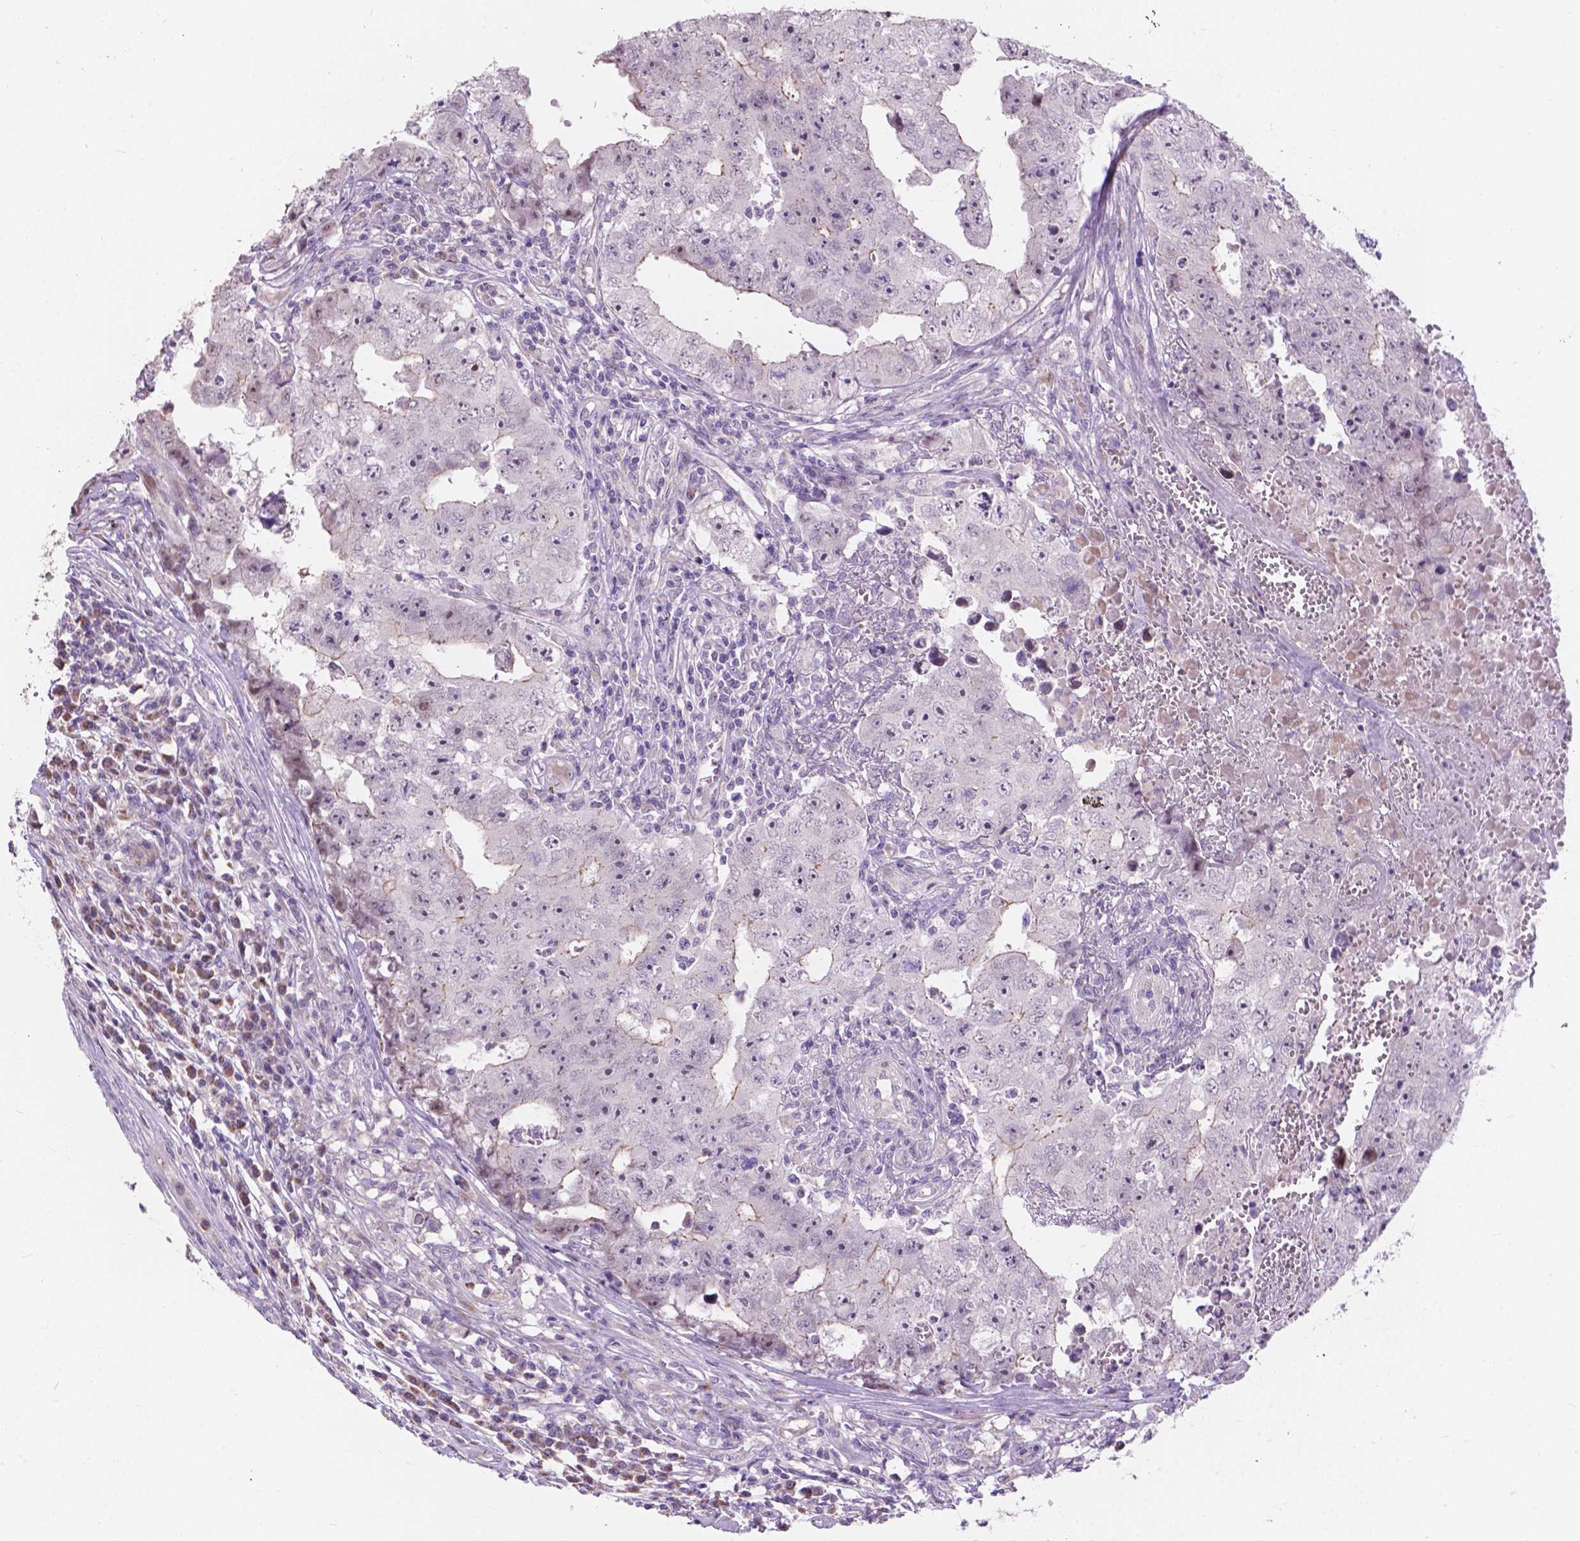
{"staining": {"intensity": "negative", "quantity": "none", "location": "none"}, "tissue": "testis cancer", "cell_type": "Tumor cells", "image_type": "cancer", "snomed": [{"axis": "morphology", "description": "Carcinoma, Embryonal, NOS"}, {"axis": "topography", "description": "Testis"}], "caption": "DAB (3,3'-diaminobenzidine) immunohistochemical staining of testis cancer demonstrates no significant positivity in tumor cells. Brightfield microscopy of immunohistochemistry stained with DAB (3,3'-diaminobenzidine) (brown) and hematoxylin (blue), captured at high magnification.", "gene": "MYH14", "patient": {"sex": "male", "age": 36}}